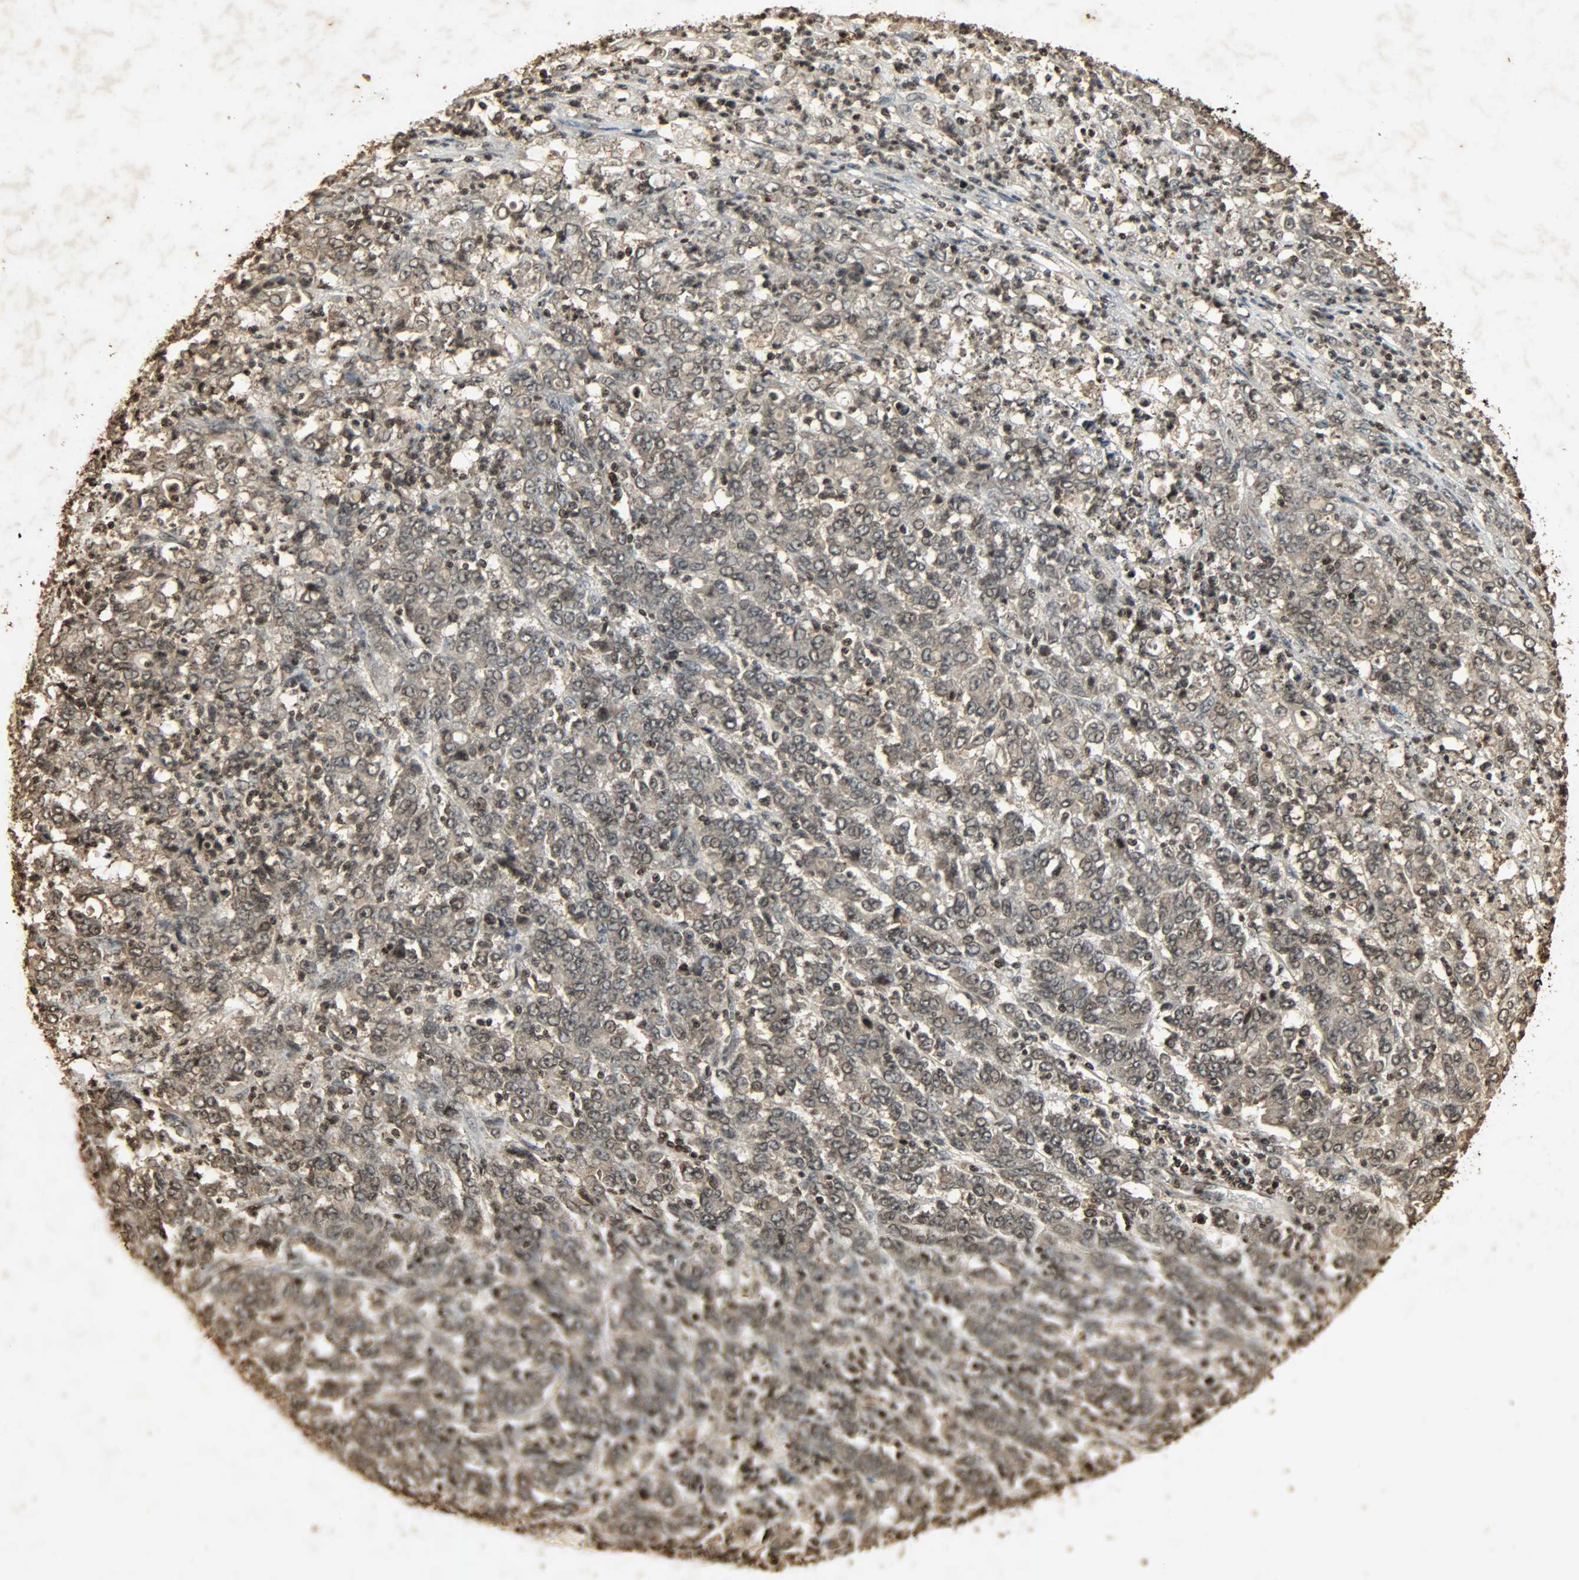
{"staining": {"intensity": "moderate", "quantity": ">75%", "location": "cytoplasmic/membranous,nuclear"}, "tissue": "stomach cancer", "cell_type": "Tumor cells", "image_type": "cancer", "snomed": [{"axis": "morphology", "description": "Adenocarcinoma, NOS"}, {"axis": "topography", "description": "Stomach, lower"}], "caption": "This histopathology image reveals immunohistochemistry staining of adenocarcinoma (stomach), with medium moderate cytoplasmic/membranous and nuclear staining in about >75% of tumor cells.", "gene": "PPP3R1", "patient": {"sex": "female", "age": 71}}